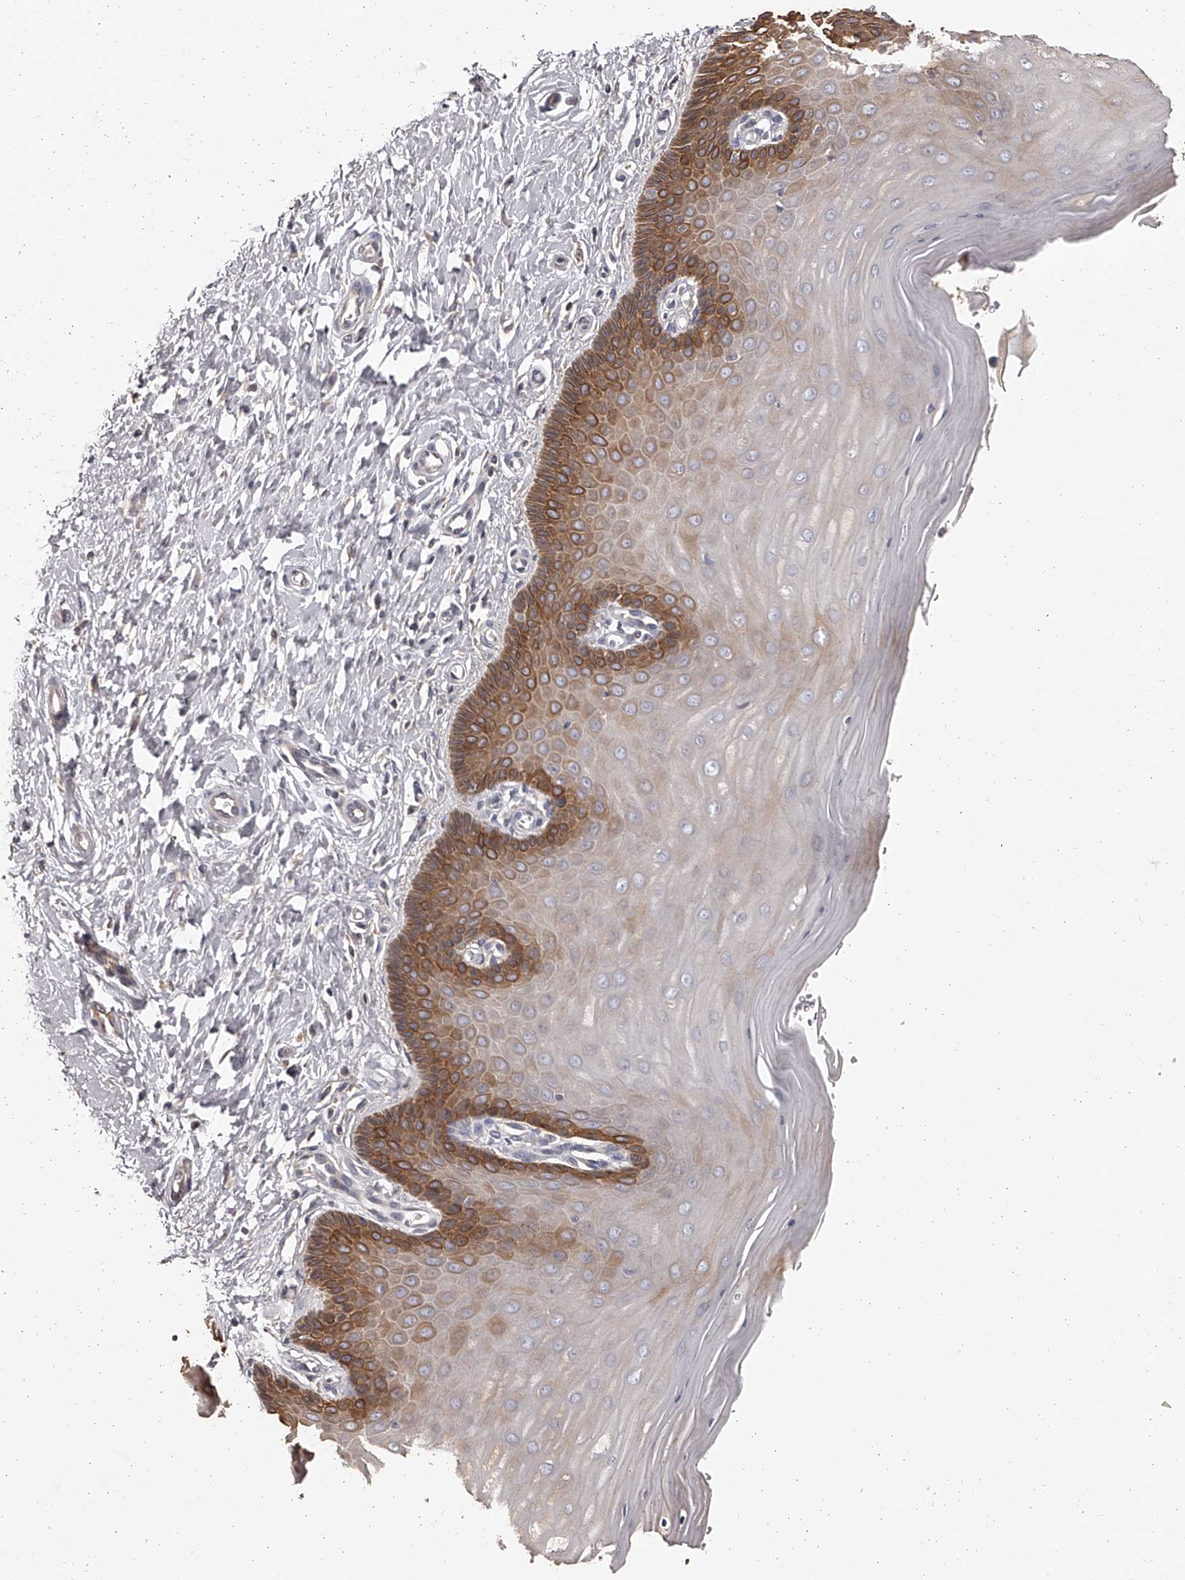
{"staining": {"intensity": "weak", "quantity": "25%-75%", "location": "cytoplasmic/membranous"}, "tissue": "cervix", "cell_type": "Glandular cells", "image_type": "normal", "snomed": [{"axis": "morphology", "description": "Normal tissue, NOS"}, {"axis": "topography", "description": "Cervix"}], "caption": "Brown immunohistochemical staining in benign cervix demonstrates weak cytoplasmic/membranous staining in approximately 25%-75% of glandular cells.", "gene": "TNN", "patient": {"sex": "female", "age": 55}}